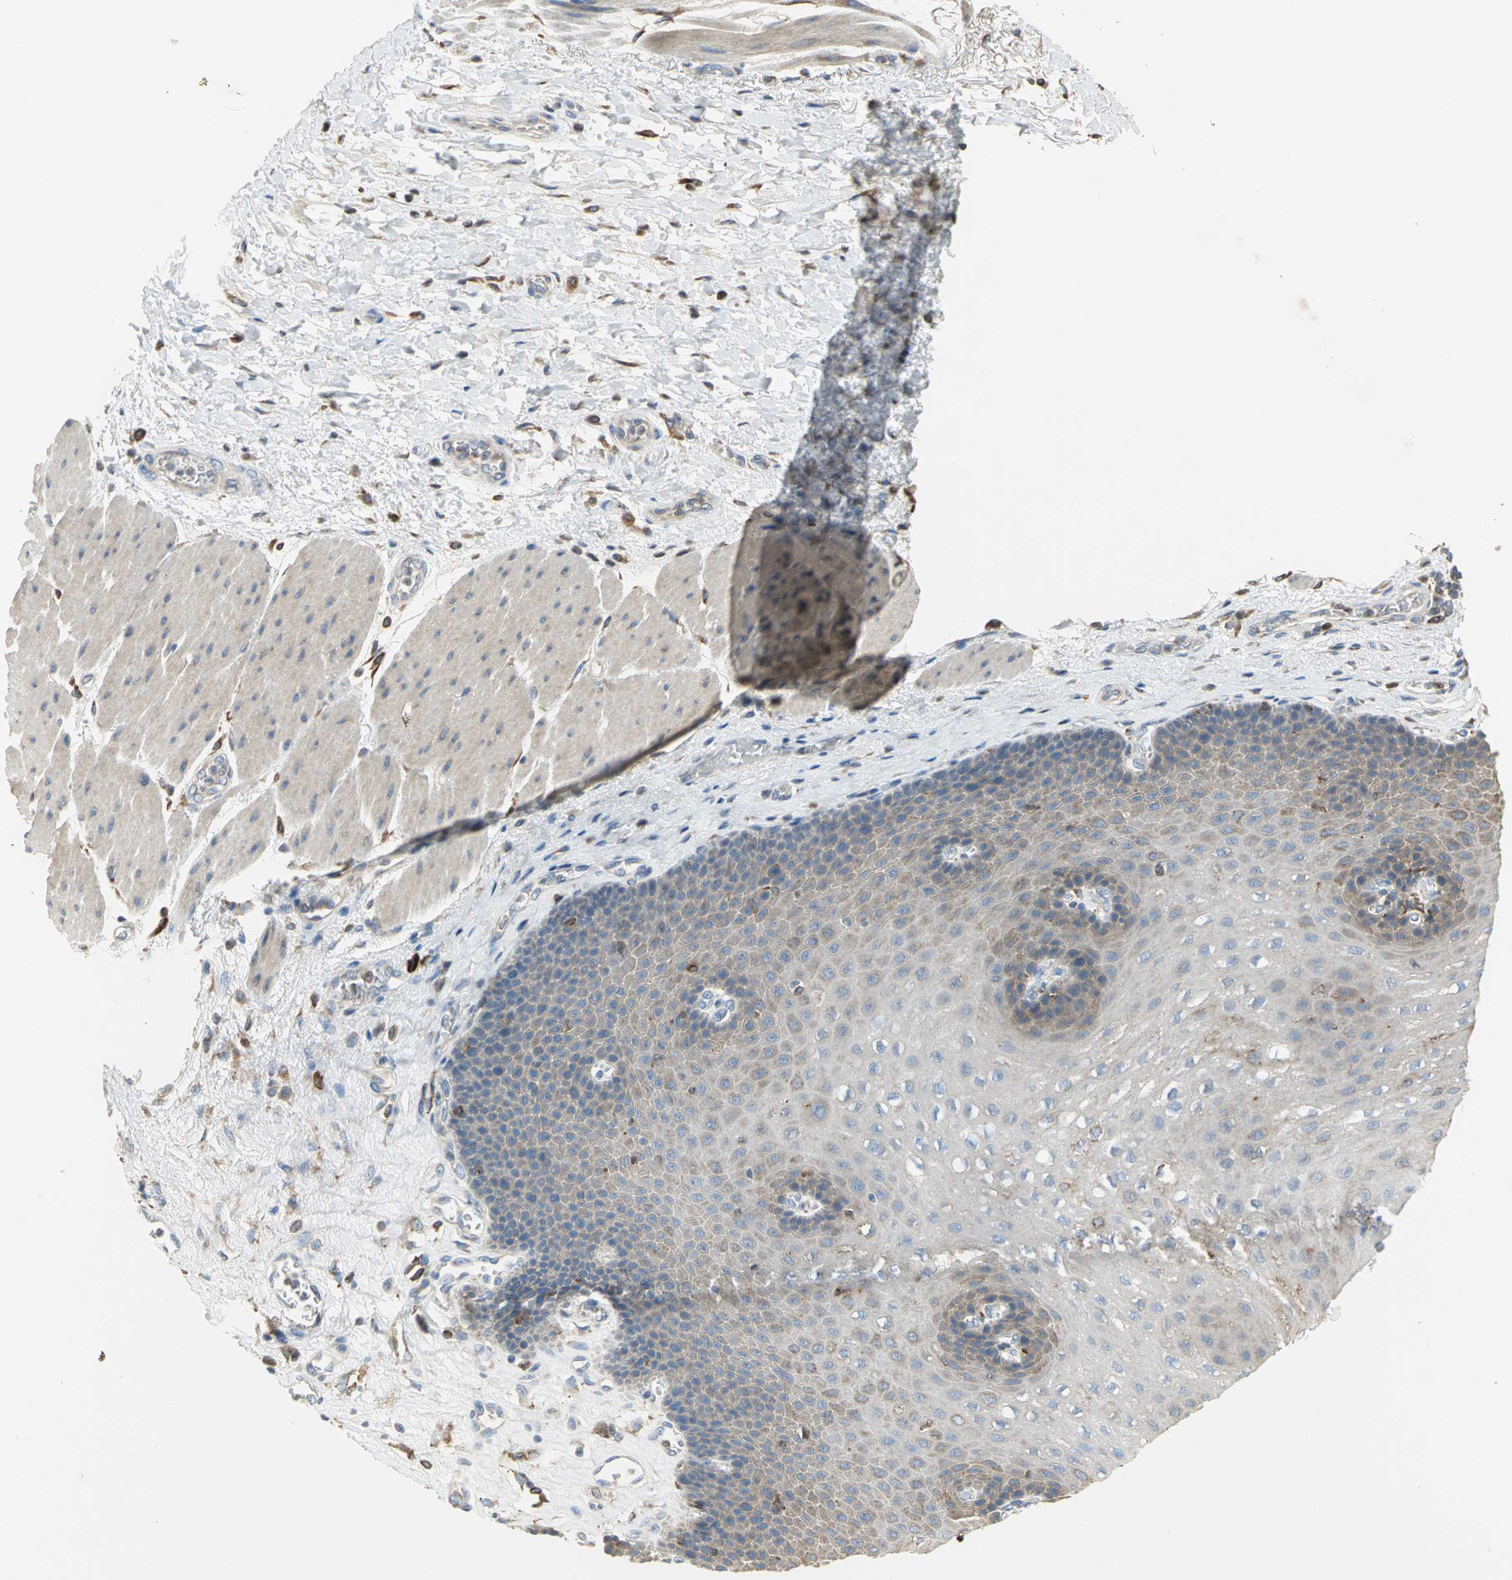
{"staining": {"intensity": "weak", "quantity": "25%-75%", "location": "cytoplasmic/membranous"}, "tissue": "esophagus", "cell_type": "Squamous epithelial cells", "image_type": "normal", "snomed": [{"axis": "morphology", "description": "Normal tissue, NOS"}, {"axis": "topography", "description": "Esophagus"}], "caption": "About 25%-75% of squamous epithelial cells in normal human esophagus show weak cytoplasmic/membranous protein staining as visualized by brown immunohistochemical staining.", "gene": "SDF2L1", "patient": {"sex": "female", "age": 72}}